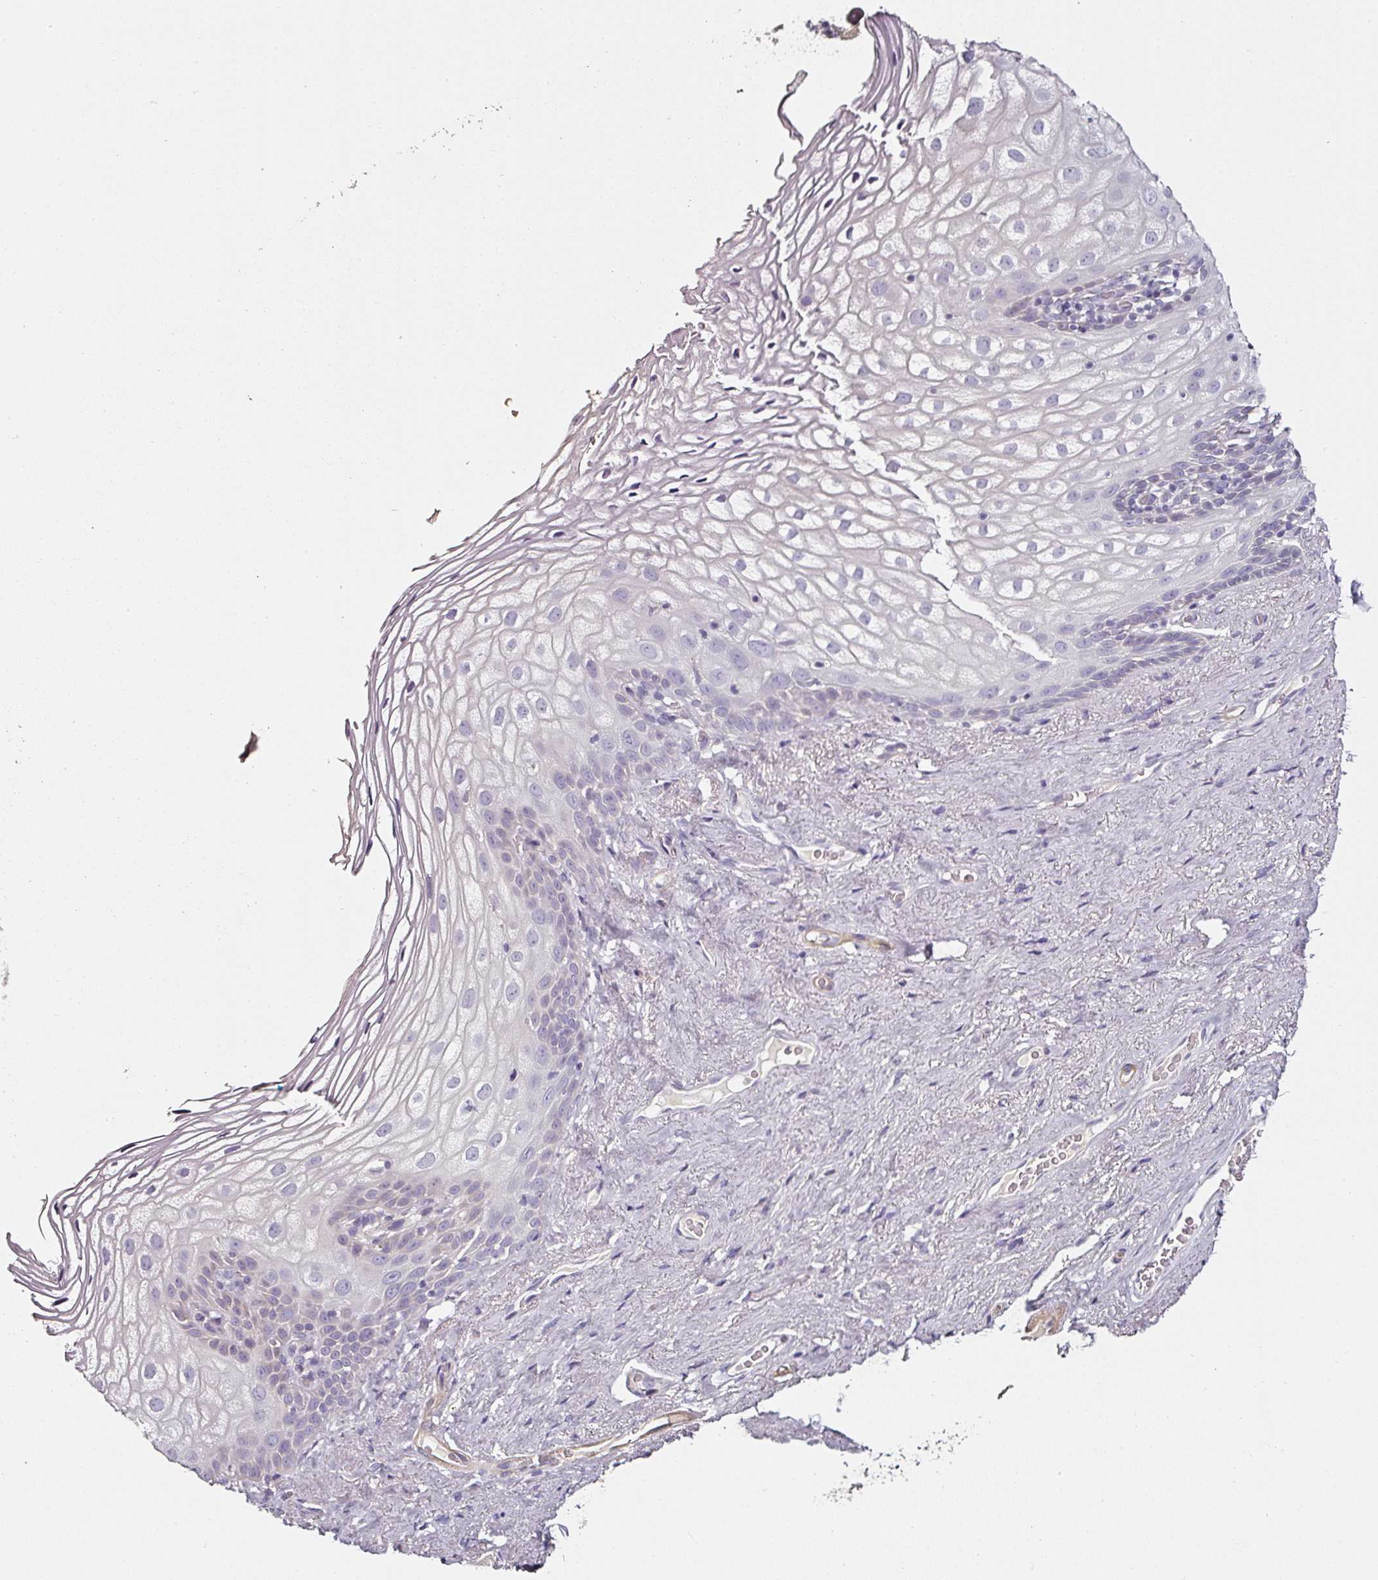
{"staining": {"intensity": "negative", "quantity": "none", "location": "none"}, "tissue": "vagina", "cell_type": "Squamous epithelial cells", "image_type": "normal", "snomed": [{"axis": "morphology", "description": "Normal tissue, NOS"}, {"axis": "topography", "description": "Vagina"}, {"axis": "topography", "description": "Peripheral nerve tissue"}], "caption": "Immunohistochemistry of benign vagina exhibits no expression in squamous epithelial cells.", "gene": "CAP2", "patient": {"sex": "female", "age": 71}}